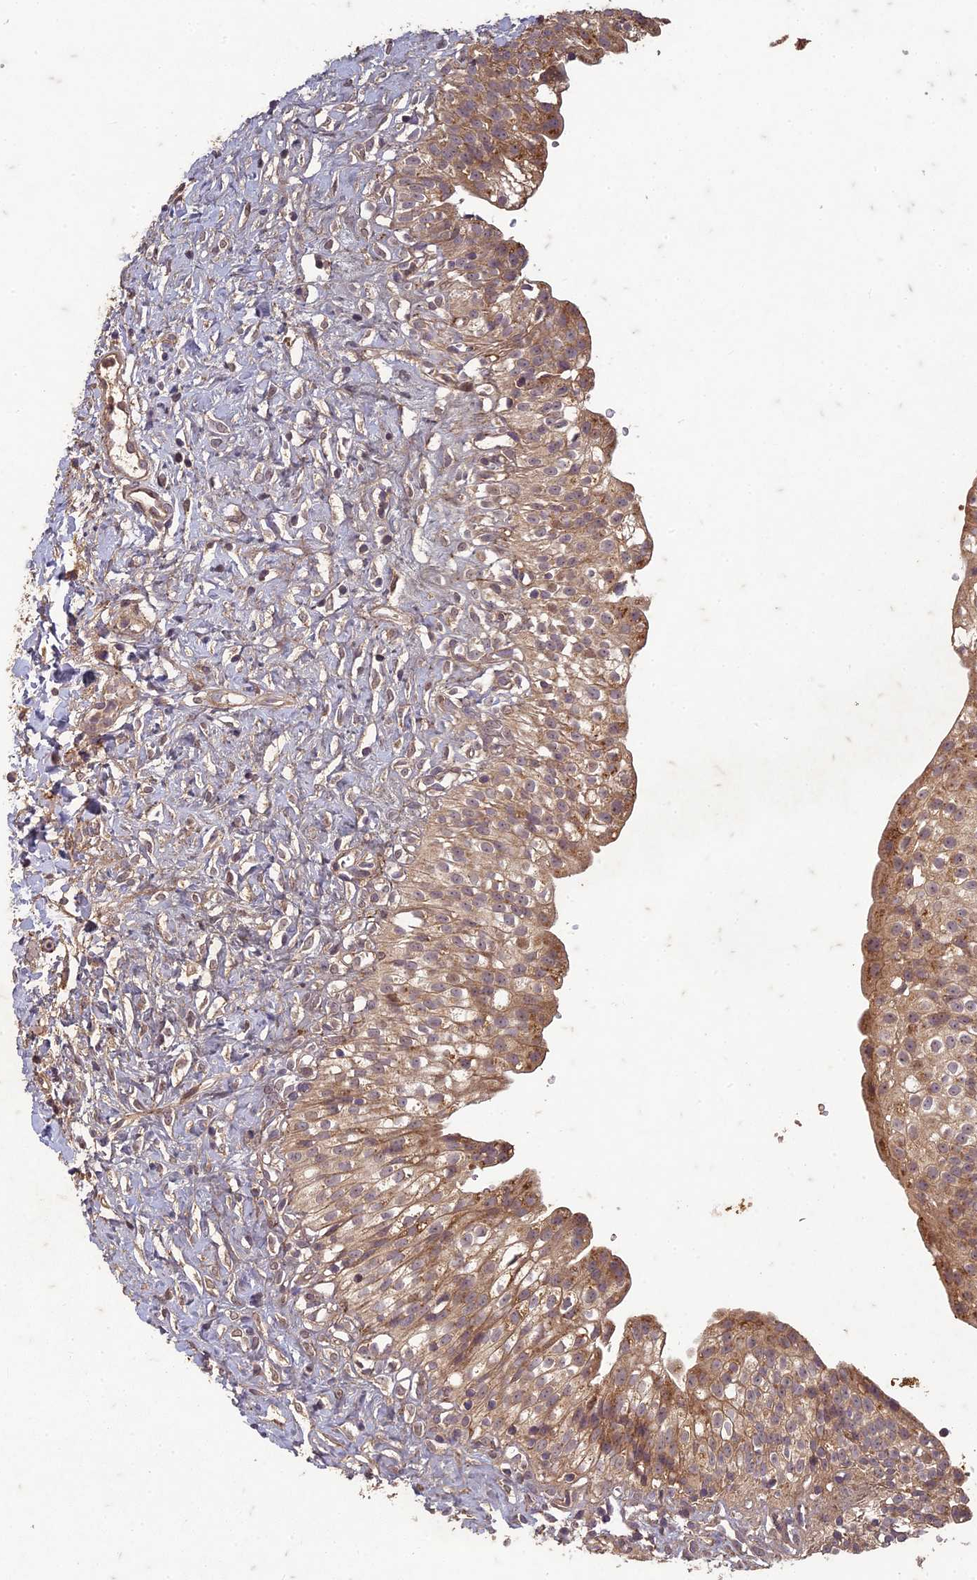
{"staining": {"intensity": "moderate", "quantity": ">75%", "location": "cytoplasmic/membranous"}, "tissue": "urinary bladder", "cell_type": "Urothelial cells", "image_type": "normal", "snomed": [{"axis": "morphology", "description": "Normal tissue, NOS"}, {"axis": "topography", "description": "Urinary bladder"}], "caption": "Moderate cytoplasmic/membranous staining for a protein is present in about >75% of urothelial cells of benign urinary bladder using immunohistochemistry.", "gene": "TCF25", "patient": {"sex": "male", "age": 51}}